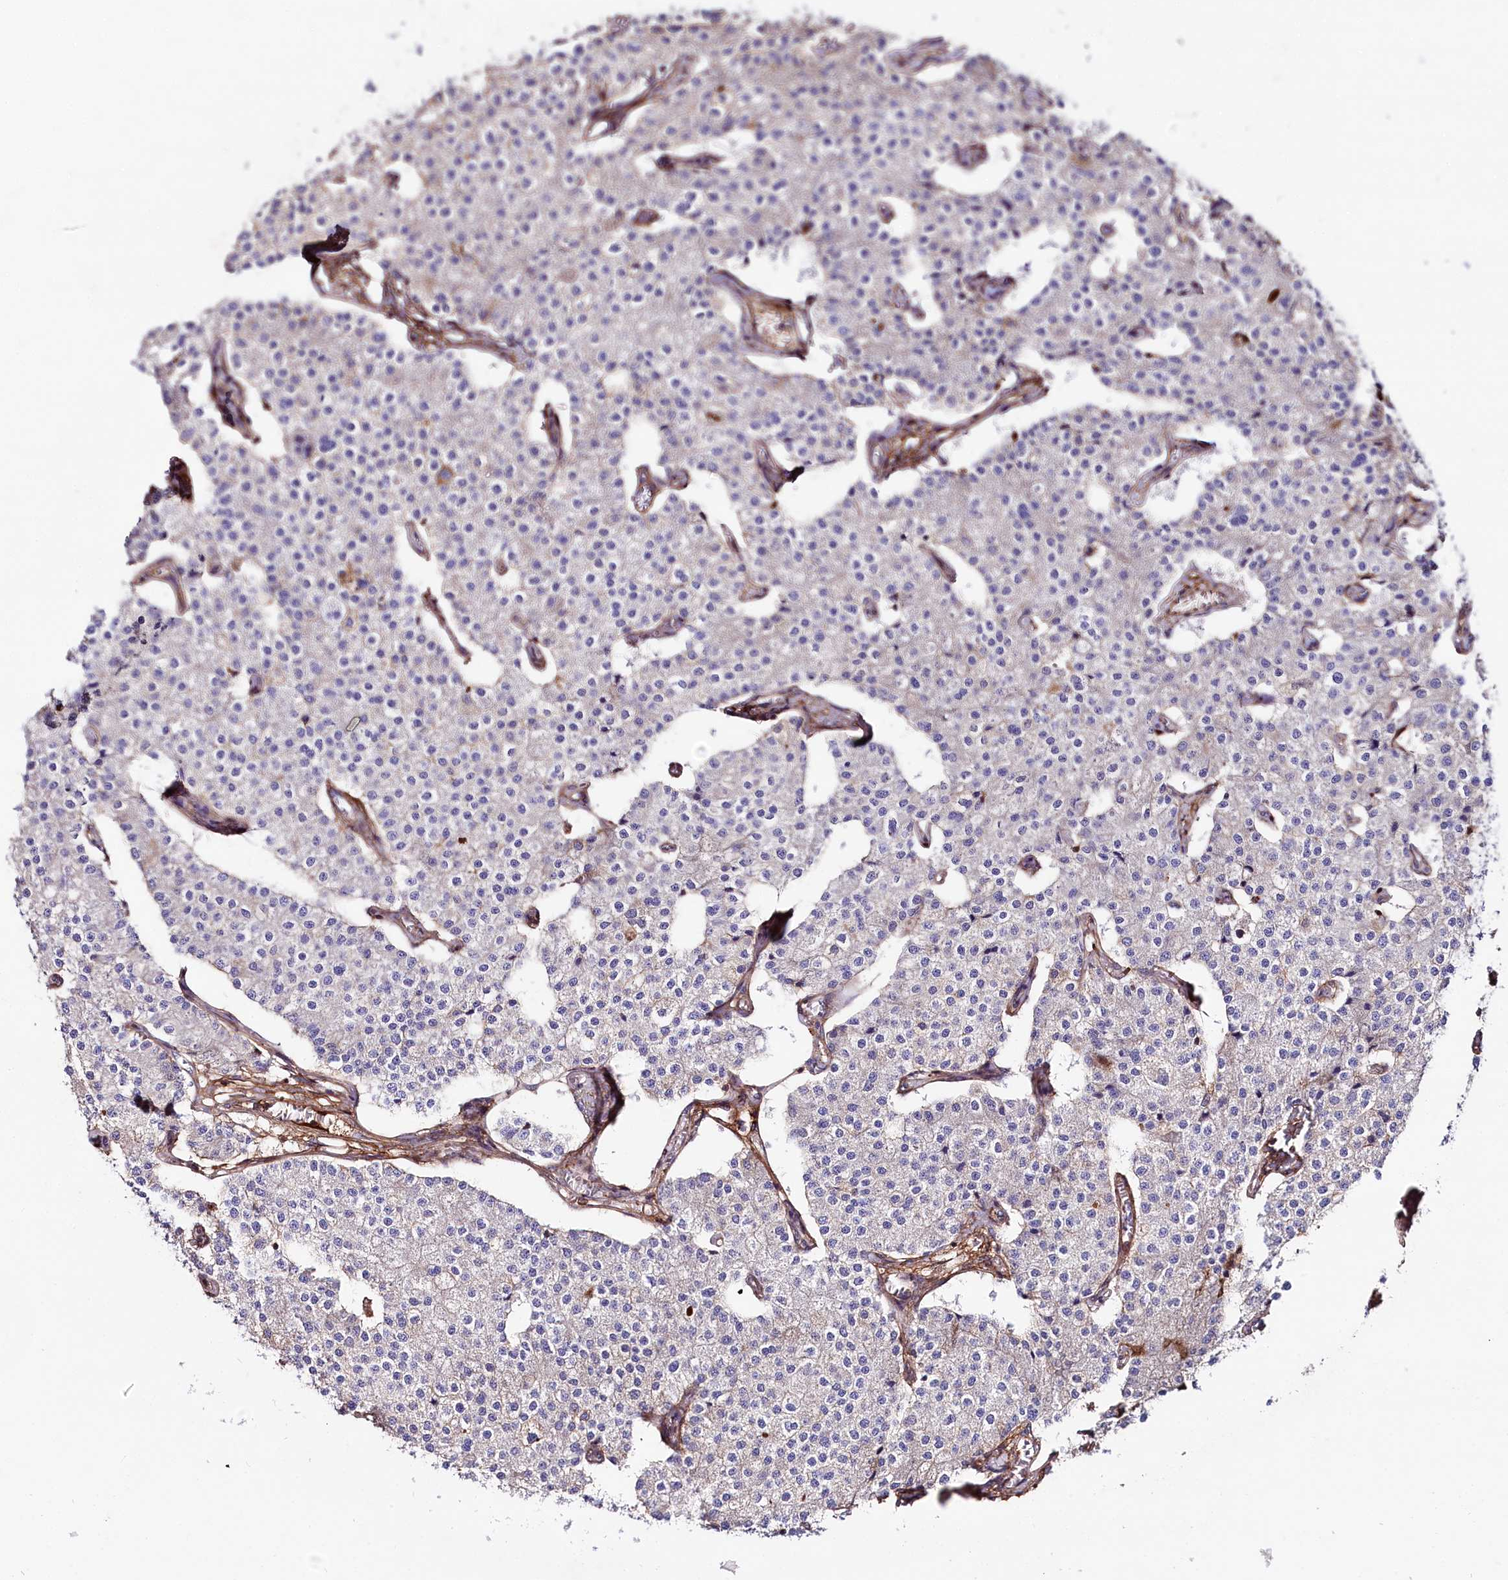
{"staining": {"intensity": "negative", "quantity": "none", "location": "none"}, "tissue": "carcinoid", "cell_type": "Tumor cells", "image_type": "cancer", "snomed": [{"axis": "morphology", "description": "Carcinoid, malignant, NOS"}, {"axis": "topography", "description": "Colon"}], "caption": "Immunohistochemical staining of human carcinoid reveals no significant positivity in tumor cells.", "gene": "FCHSD2", "patient": {"sex": "female", "age": 52}}